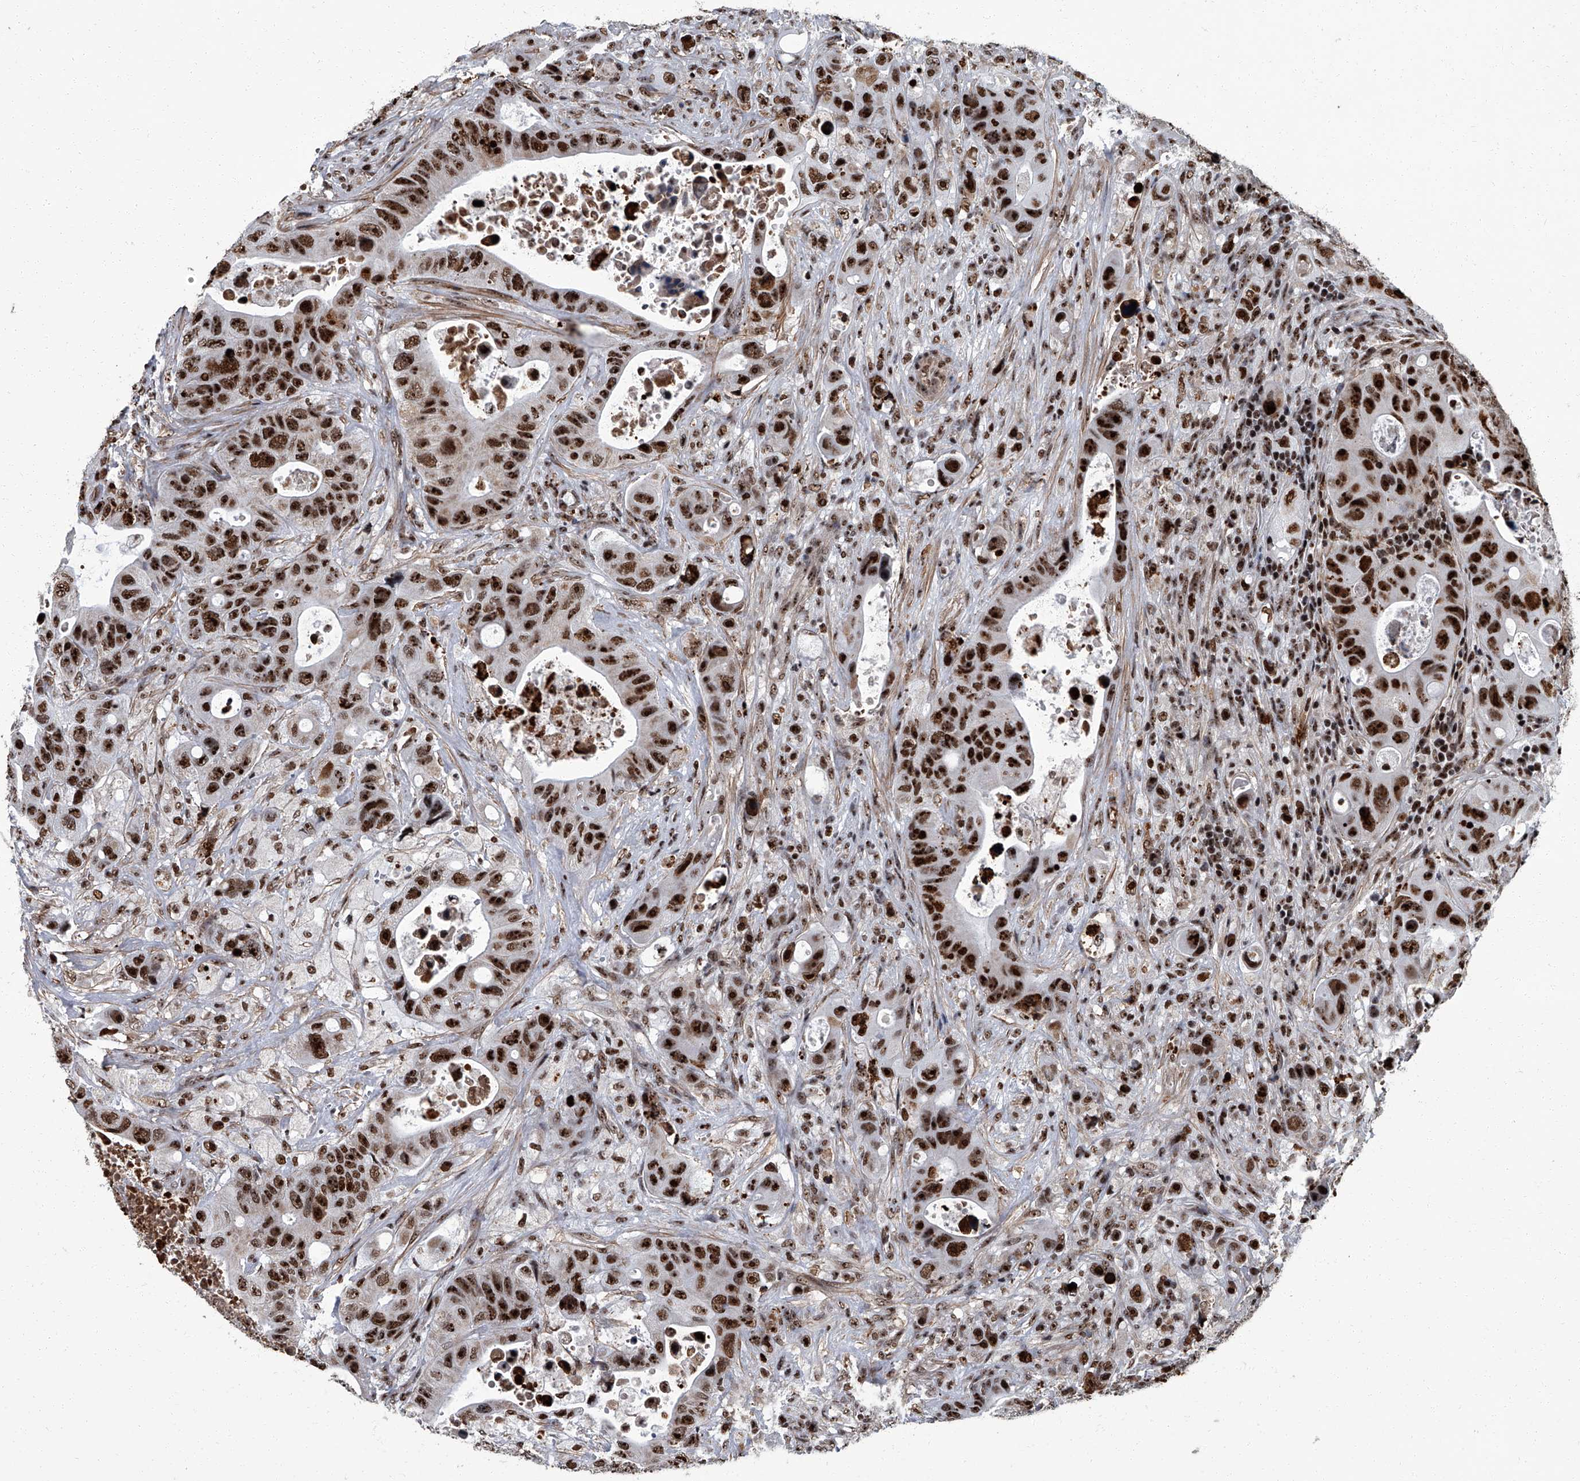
{"staining": {"intensity": "strong", "quantity": ">75%", "location": "nuclear"}, "tissue": "colorectal cancer", "cell_type": "Tumor cells", "image_type": "cancer", "snomed": [{"axis": "morphology", "description": "Adenocarcinoma, NOS"}, {"axis": "topography", "description": "Colon"}], "caption": "Protein staining displays strong nuclear positivity in approximately >75% of tumor cells in colorectal cancer. The protein is shown in brown color, while the nuclei are stained blue.", "gene": "ZNF518B", "patient": {"sex": "female", "age": 46}}